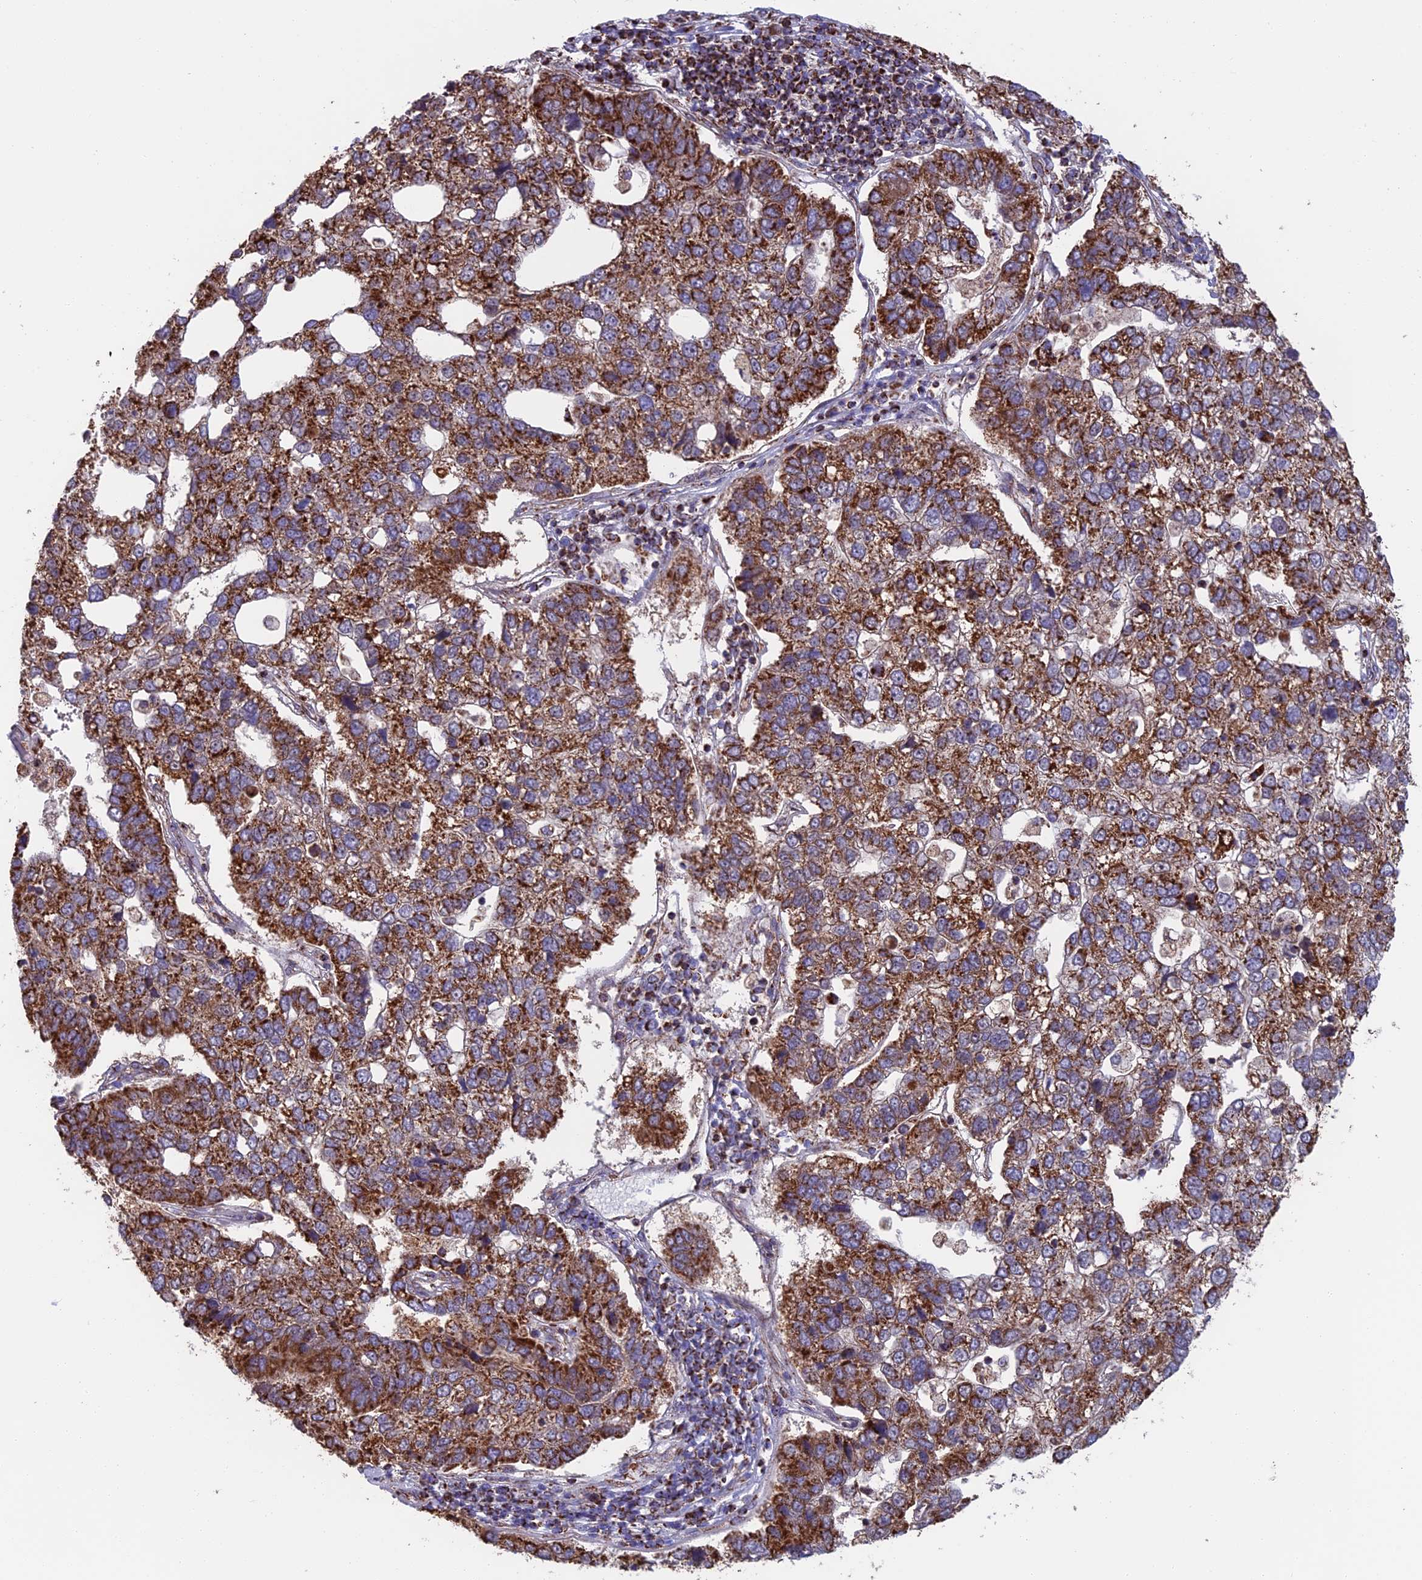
{"staining": {"intensity": "strong", "quantity": ">75%", "location": "cytoplasmic/membranous"}, "tissue": "pancreatic cancer", "cell_type": "Tumor cells", "image_type": "cancer", "snomed": [{"axis": "morphology", "description": "Adenocarcinoma, NOS"}, {"axis": "topography", "description": "Pancreas"}], "caption": "Pancreatic cancer (adenocarcinoma) stained with a brown dye exhibits strong cytoplasmic/membranous positive positivity in about >75% of tumor cells.", "gene": "CS", "patient": {"sex": "female", "age": 61}}